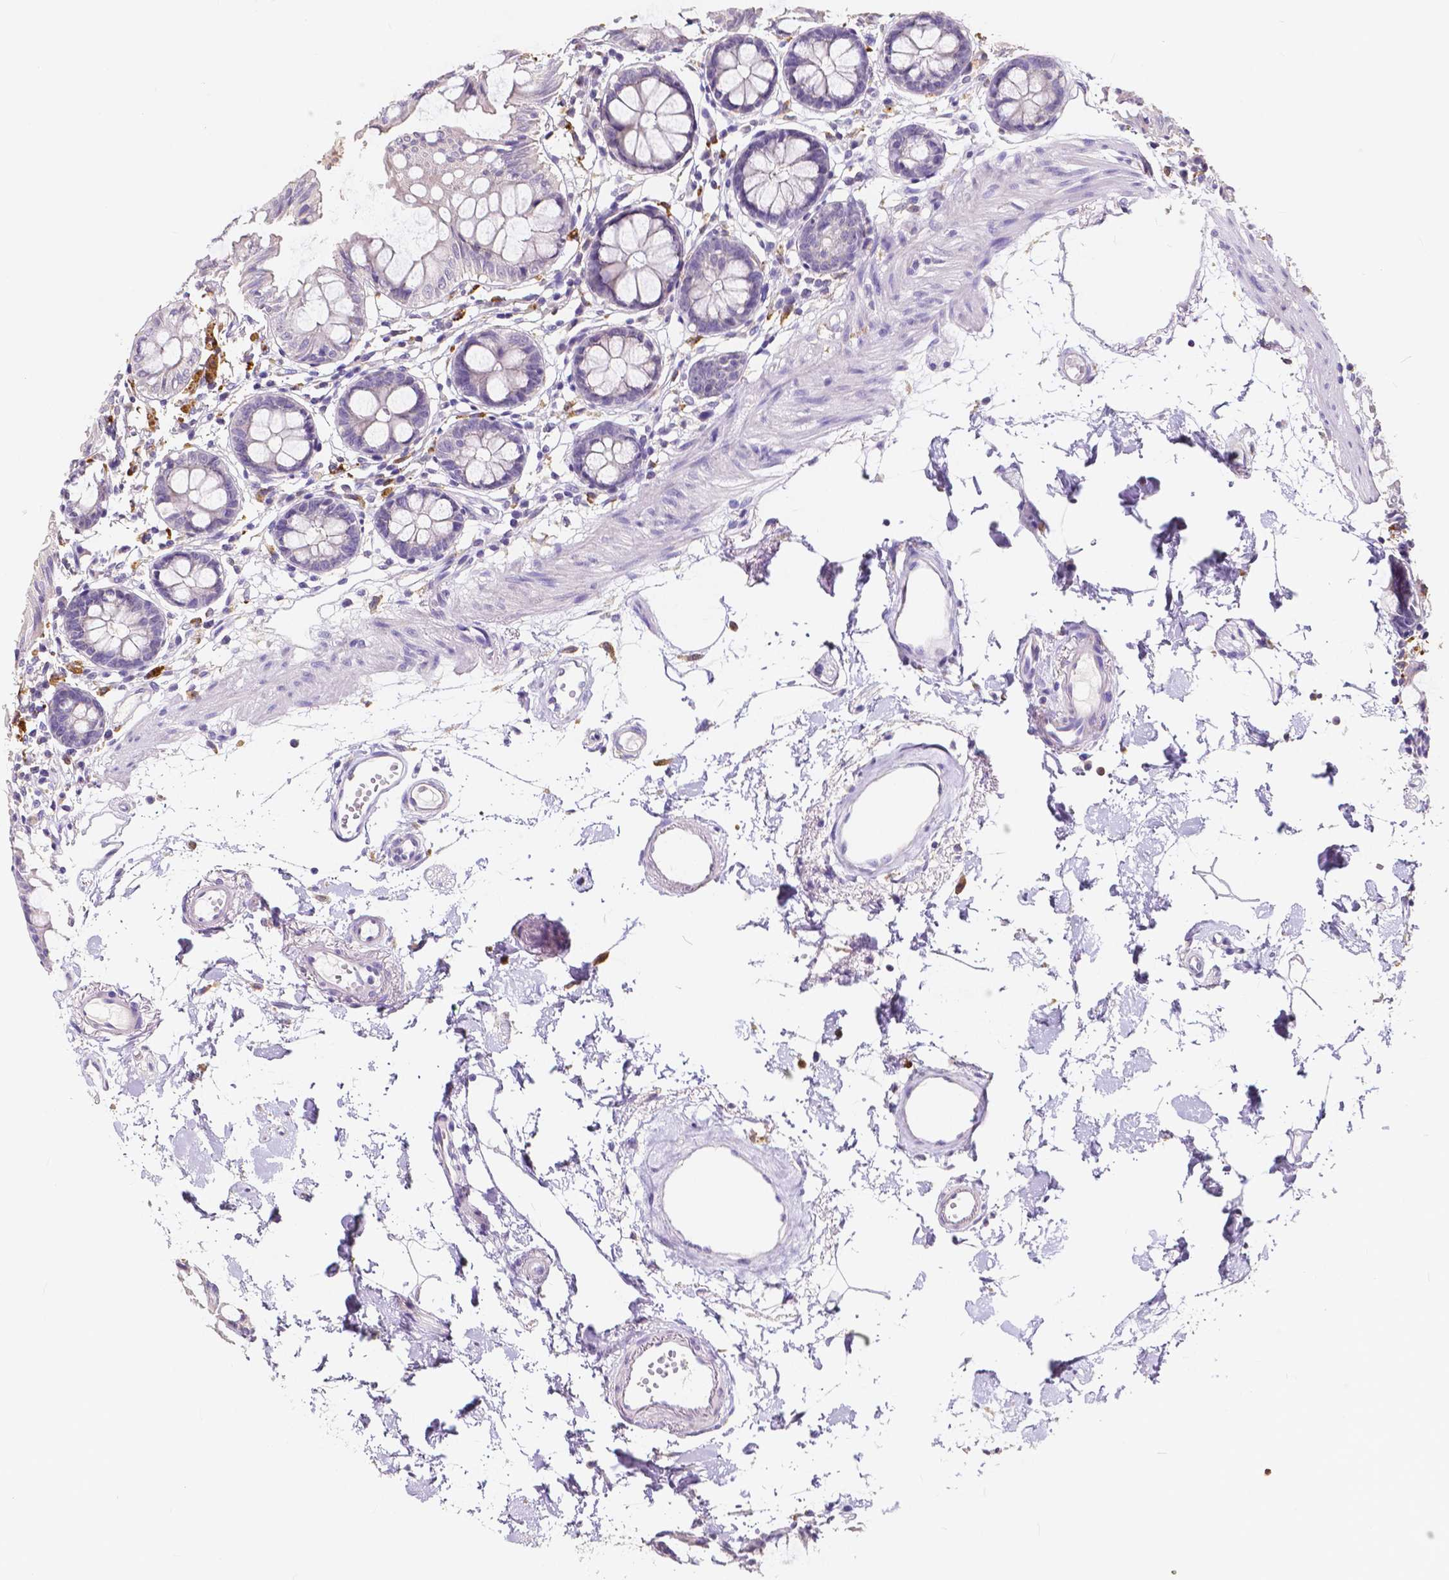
{"staining": {"intensity": "negative", "quantity": "none", "location": "none"}, "tissue": "colon", "cell_type": "Endothelial cells", "image_type": "normal", "snomed": [{"axis": "morphology", "description": "Normal tissue, NOS"}, {"axis": "topography", "description": "Colon"}], "caption": "Immunohistochemical staining of benign human colon shows no significant staining in endothelial cells.", "gene": "ACP5", "patient": {"sex": "female", "age": 84}}